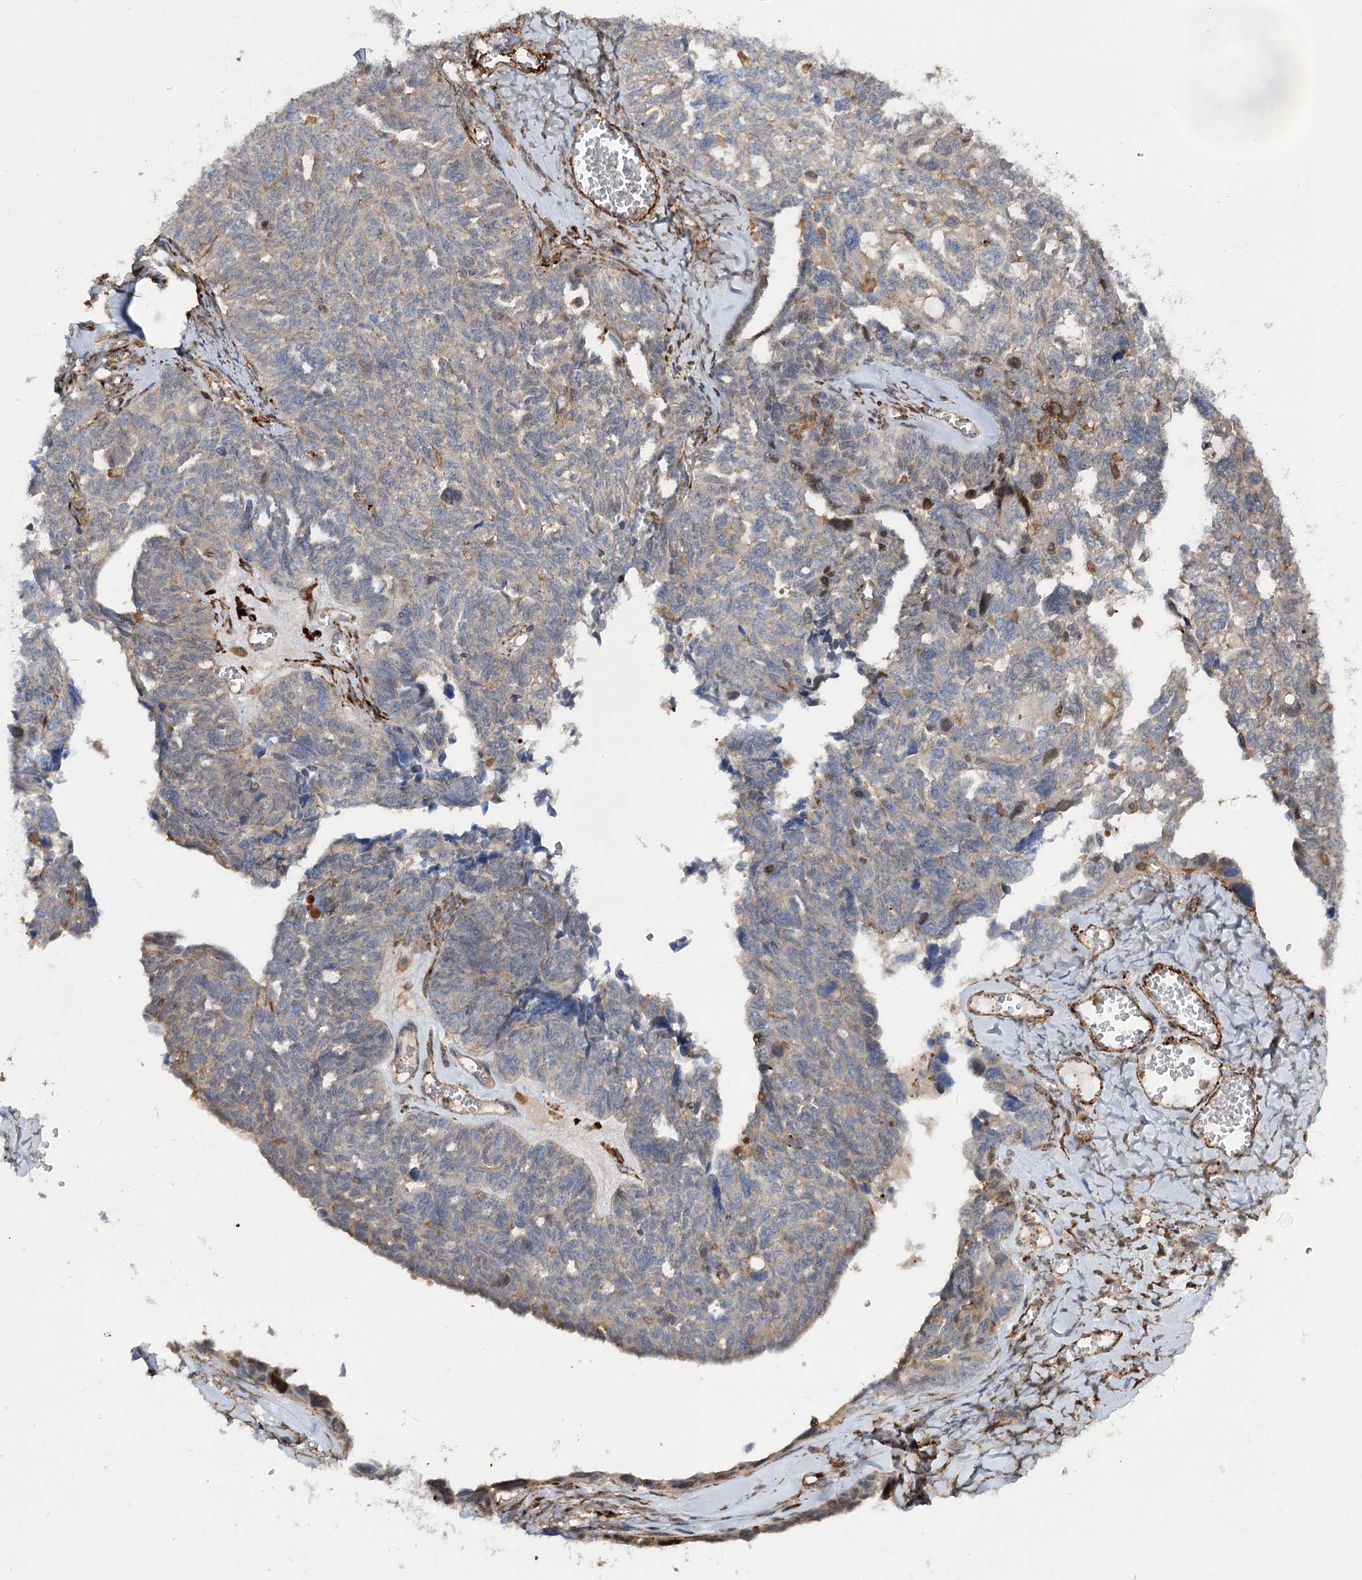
{"staining": {"intensity": "weak", "quantity": "25%-75%", "location": "cytoplasmic/membranous"}, "tissue": "ovarian cancer", "cell_type": "Tumor cells", "image_type": "cancer", "snomed": [{"axis": "morphology", "description": "Cystadenocarcinoma, serous, NOS"}, {"axis": "topography", "description": "Ovary"}], "caption": "Protein analysis of serous cystadenocarcinoma (ovarian) tissue reveals weak cytoplasmic/membranous staining in about 25%-75% of tumor cells. Using DAB (3,3'-diaminobenzidine) (brown) and hematoxylin (blue) stains, captured at high magnification using brightfield microscopy.", "gene": "DPP3", "patient": {"sex": "female", "age": 79}}